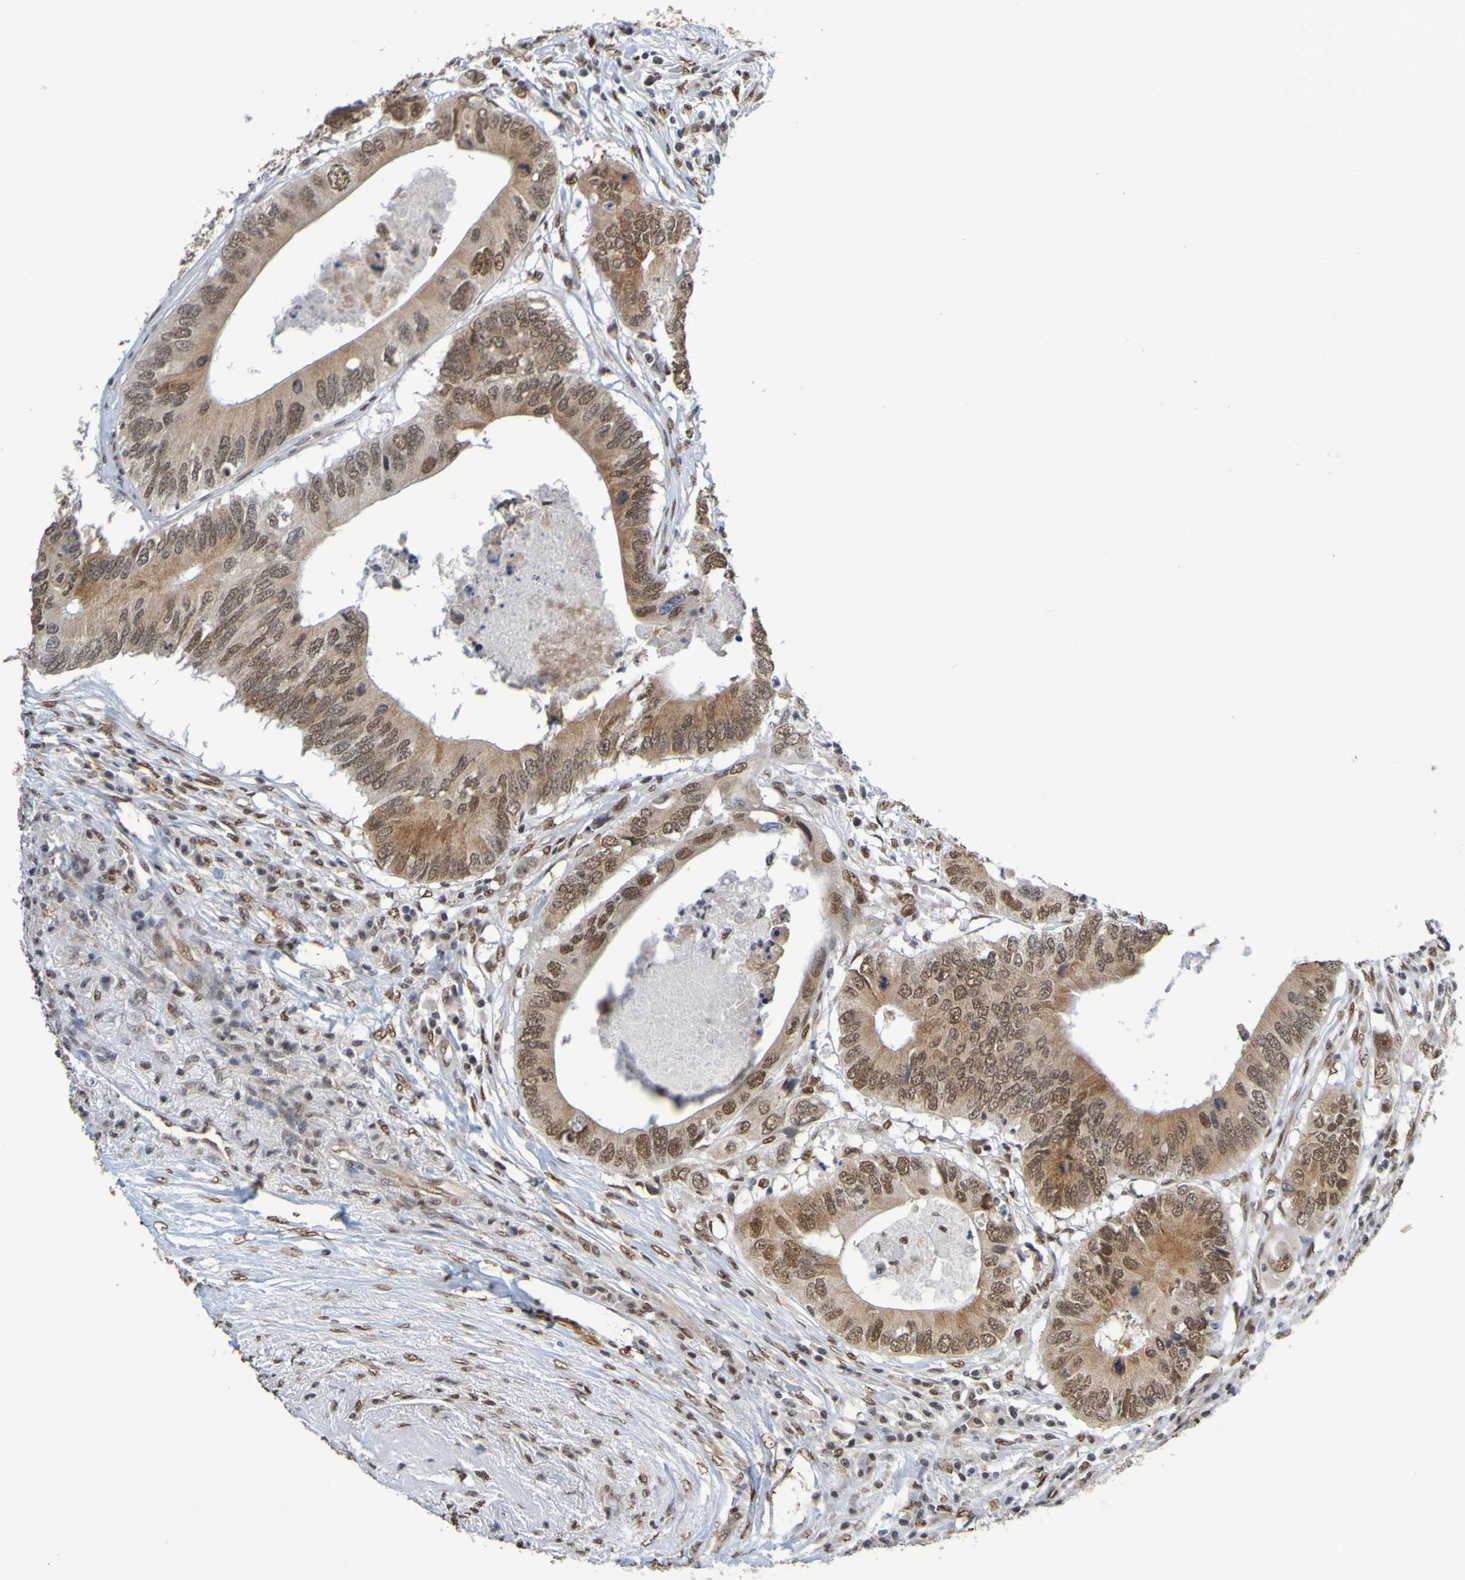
{"staining": {"intensity": "moderate", "quantity": ">75%", "location": "nuclear"}, "tissue": "colorectal cancer", "cell_type": "Tumor cells", "image_type": "cancer", "snomed": [{"axis": "morphology", "description": "Adenocarcinoma, NOS"}, {"axis": "topography", "description": "Colon"}], "caption": "Human colorectal cancer stained with a brown dye demonstrates moderate nuclear positive staining in about >75% of tumor cells.", "gene": "HDAC2", "patient": {"sex": "male", "age": 71}}